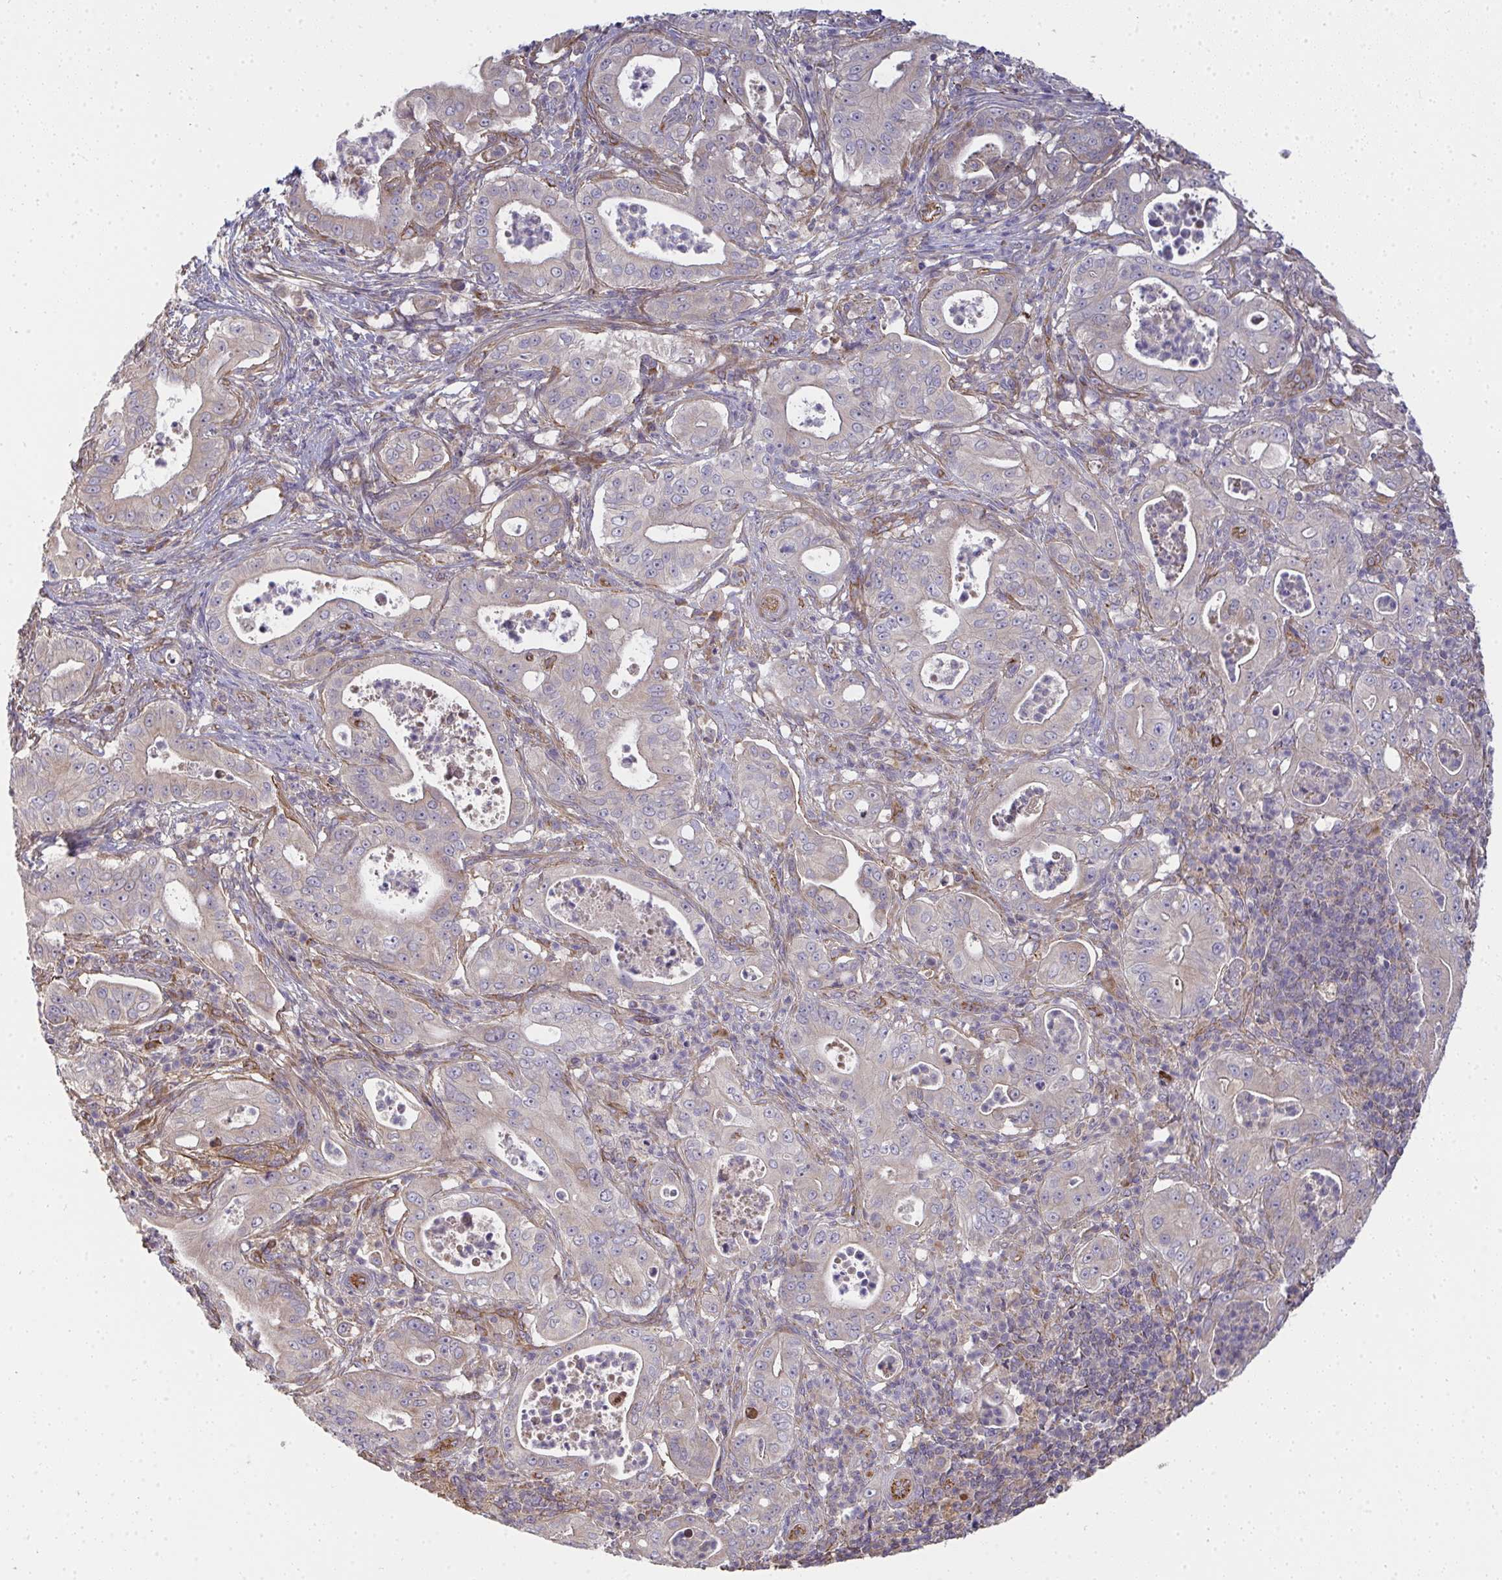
{"staining": {"intensity": "negative", "quantity": "none", "location": "none"}, "tissue": "pancreatic cancer", "cell_type": "Tumor cells", "image_type": "cancer", "snomed": [{"axis": "morphology", "description": "Adenocarcinoma, NOS"}, {"axis": "topography", "description": "Pancreas"}], "caption": "Immunohistochemical staining of human adenocarcinoma (pancreatic) demonstrates no significant staining in tumor cells. (Brightfield microscopy of DAB immunohistochemistry (IHC) at high magnification).", "gene": "B4GALT6", "patient": {"sex": "male", "age": 71}}